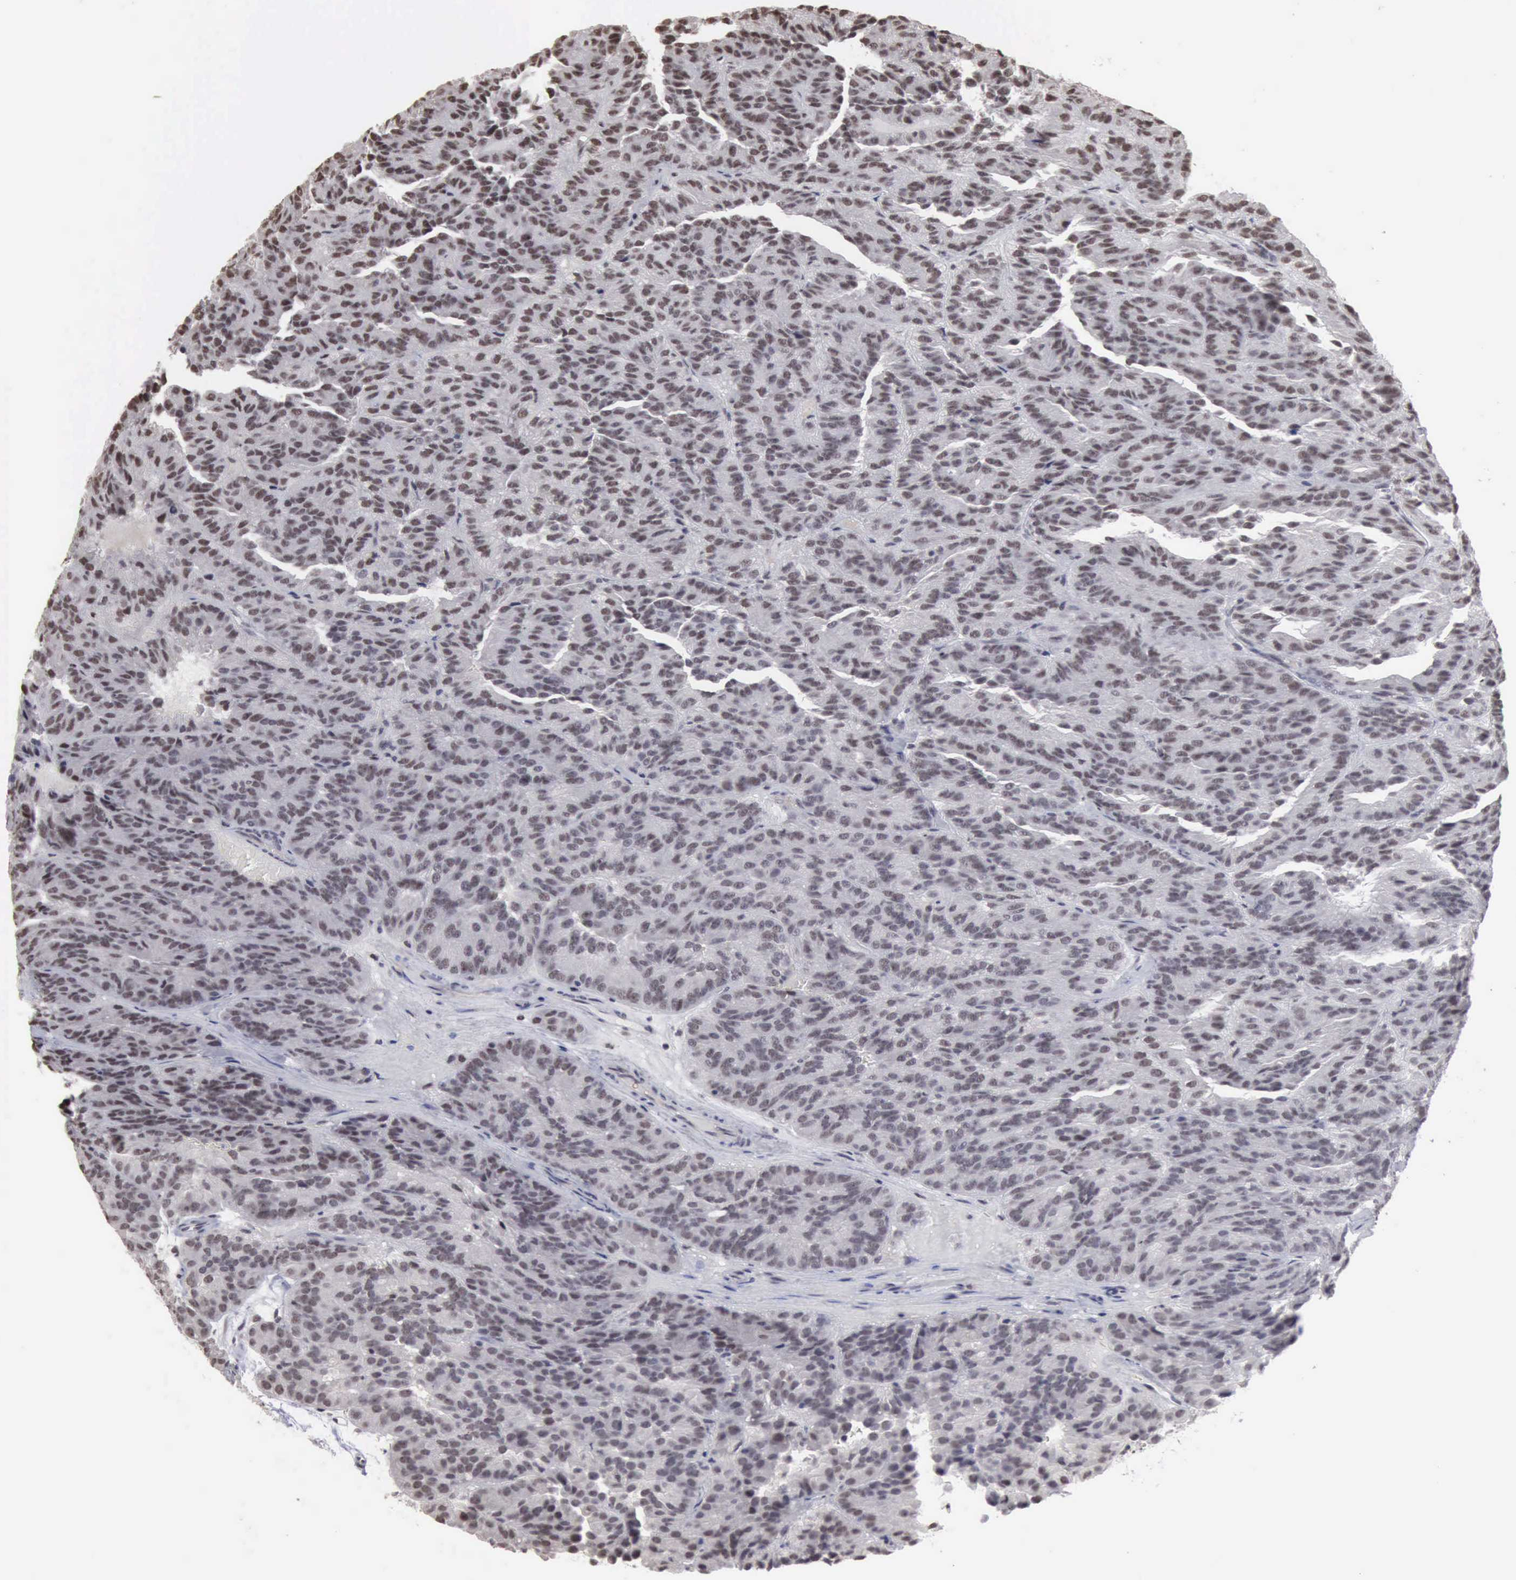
{"staining": {"intensity": "weak", "quantity": "25%-75%", "location": "nuclear"}, "tissue": "renal cancer", "cell_type": "Tumor cells", "image_type": "cancer", "snomed": [{"axis": "morphology", "description": "Adenocarcinoma, NOS"}, {"axis": "topography", "description": "Kidney"}], "caption": "Approximately 25%-75% of tumor cells in adenocarcinoma (renal) exhibit weak nuclear protein staining as visualized by brown immunohistochemical staining.", "gene": "TAF1", "patient": {"sex": "male", "age": 46}}